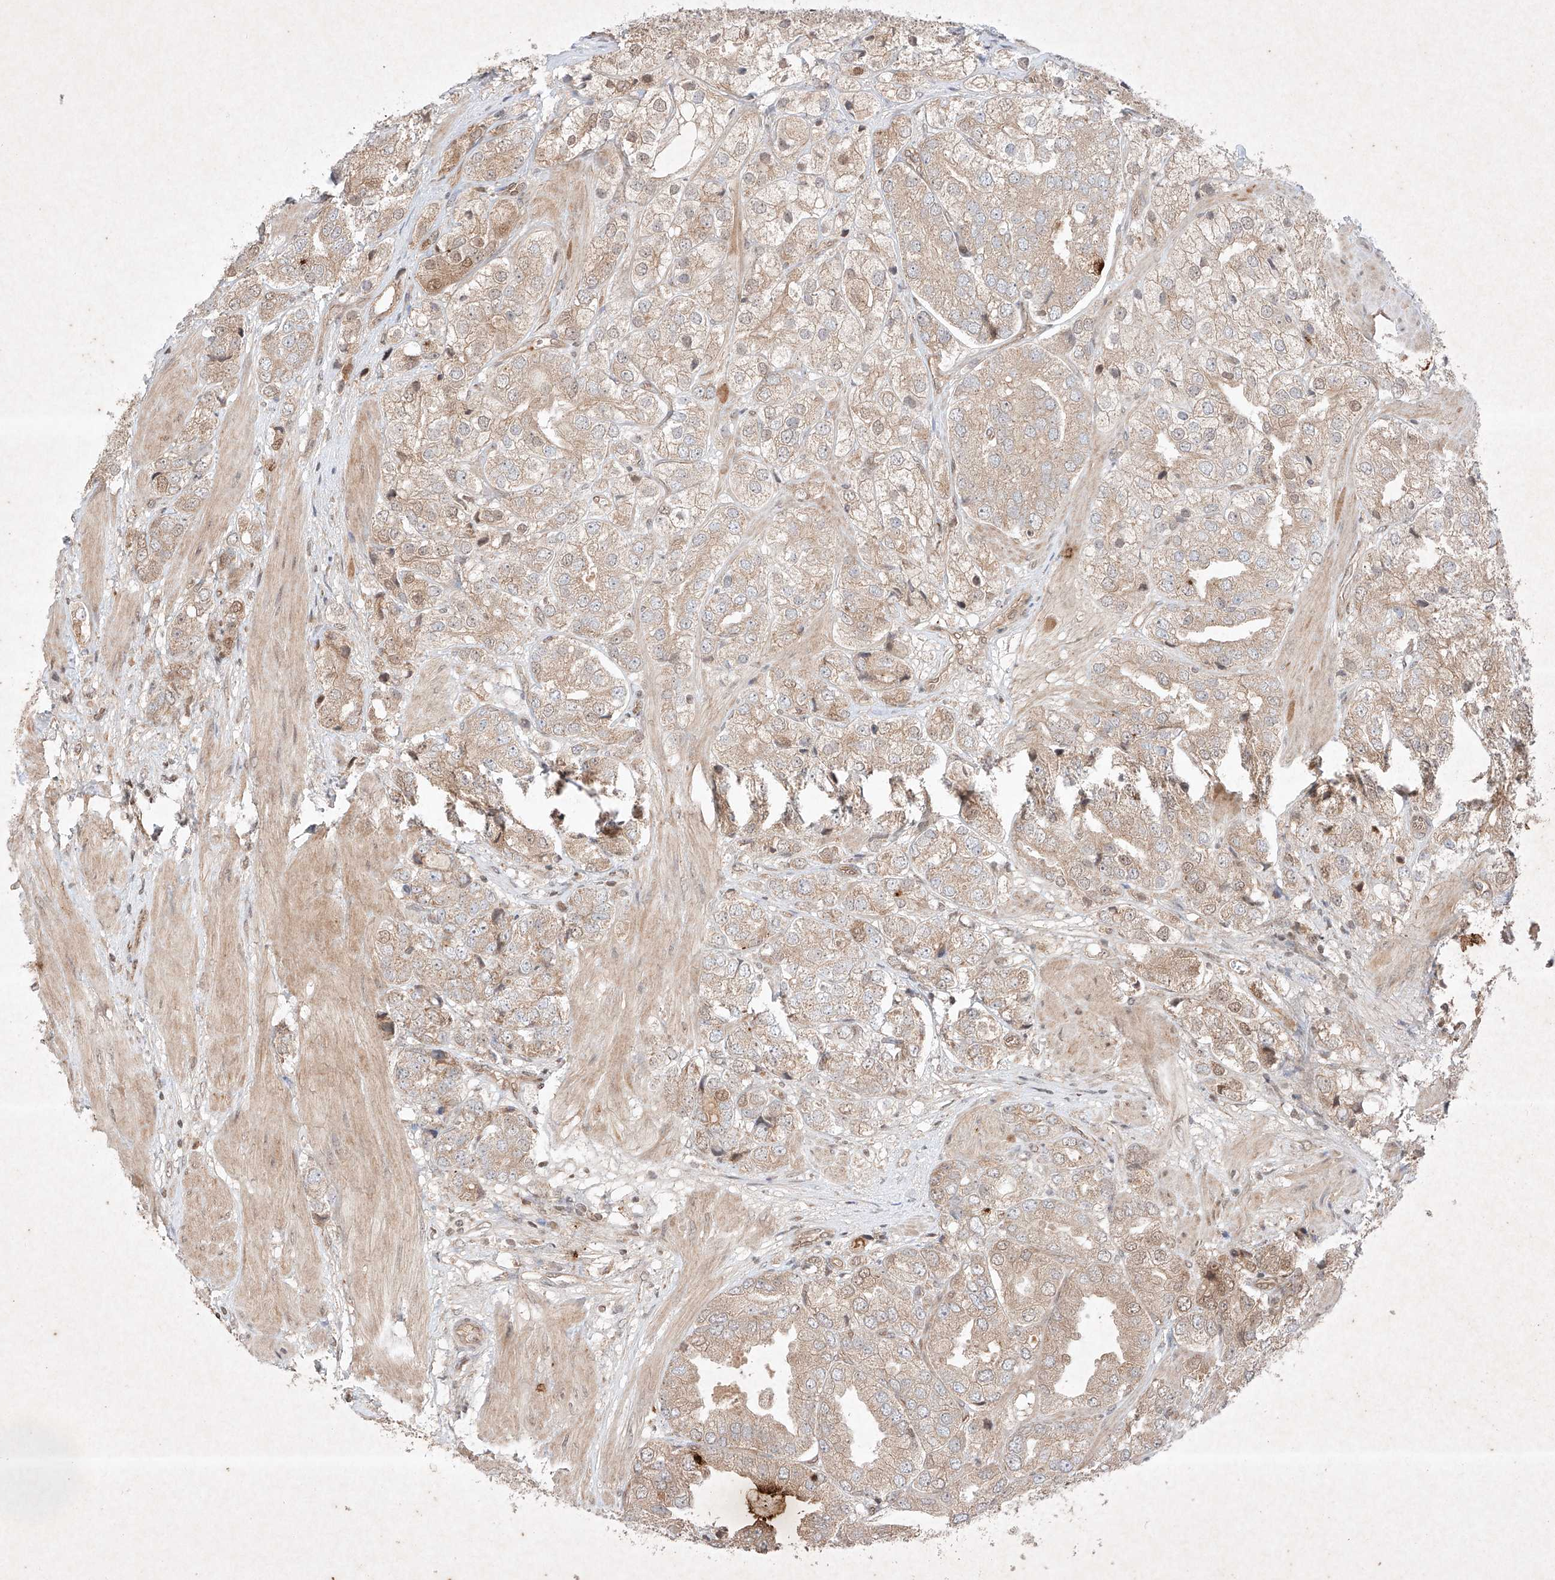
{"staining": {"intensity": "moderate", "quantity": "<25%", "location": "cytoplasmic/membranous,nuclear"}, "tissue": "prostate cancer", "cell_type": "Tumor cells", "image_type": "cancer", "snomed": [{"axis": "morphology", "description": "Adenocarcinoma, High grade"}, {"axis": "topography", "description": "Prostate"}], "caption": "This micrograph exhibits IHC staining of prostate cancer (adenocarcinoma (high-grade)), with low moderate cytoplasmic/membranous and nuclear positivity in approximately <25% of tumor cells.", "gene": "RNF31", "patient": {"sex": "male", "age": 50}}